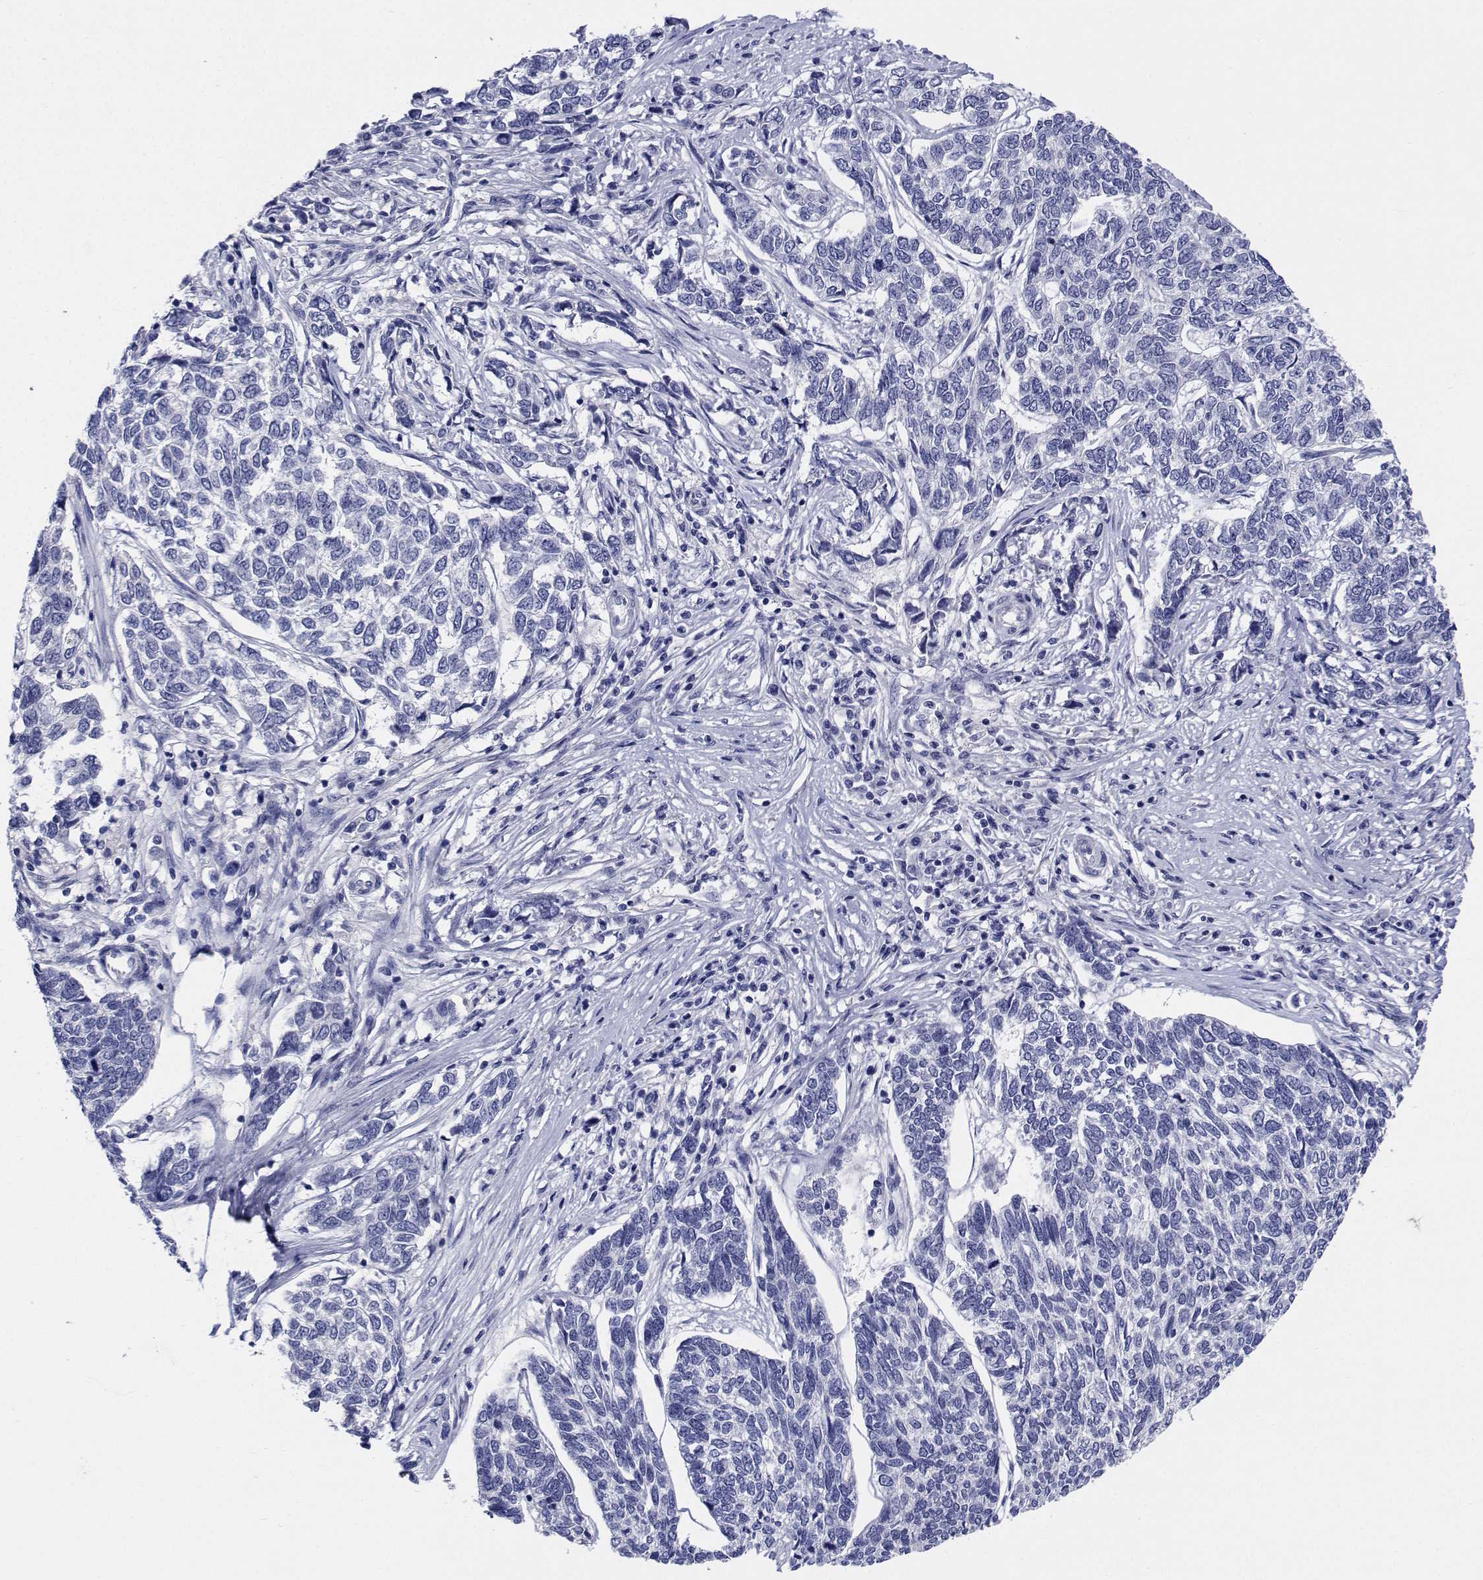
{"staining": {"intensity": "negative", "quantity": "none", "location": "none"}, "tissue": "skin cancer", "cell_type": "Tumor cells", "image_type": "cancer", "snomed": [{"axis": "morphology", "description": "Basal cell carcinoma"}, {"axis": "topography", "description": "Skin"}], "caption": "Skin cancer (basal cell carcinoma) was stained to show a protein in brown. There is no significant expression in tumor cells.", "gene": "CDHR3", "patient": {"sex": "female", "age": 65}}